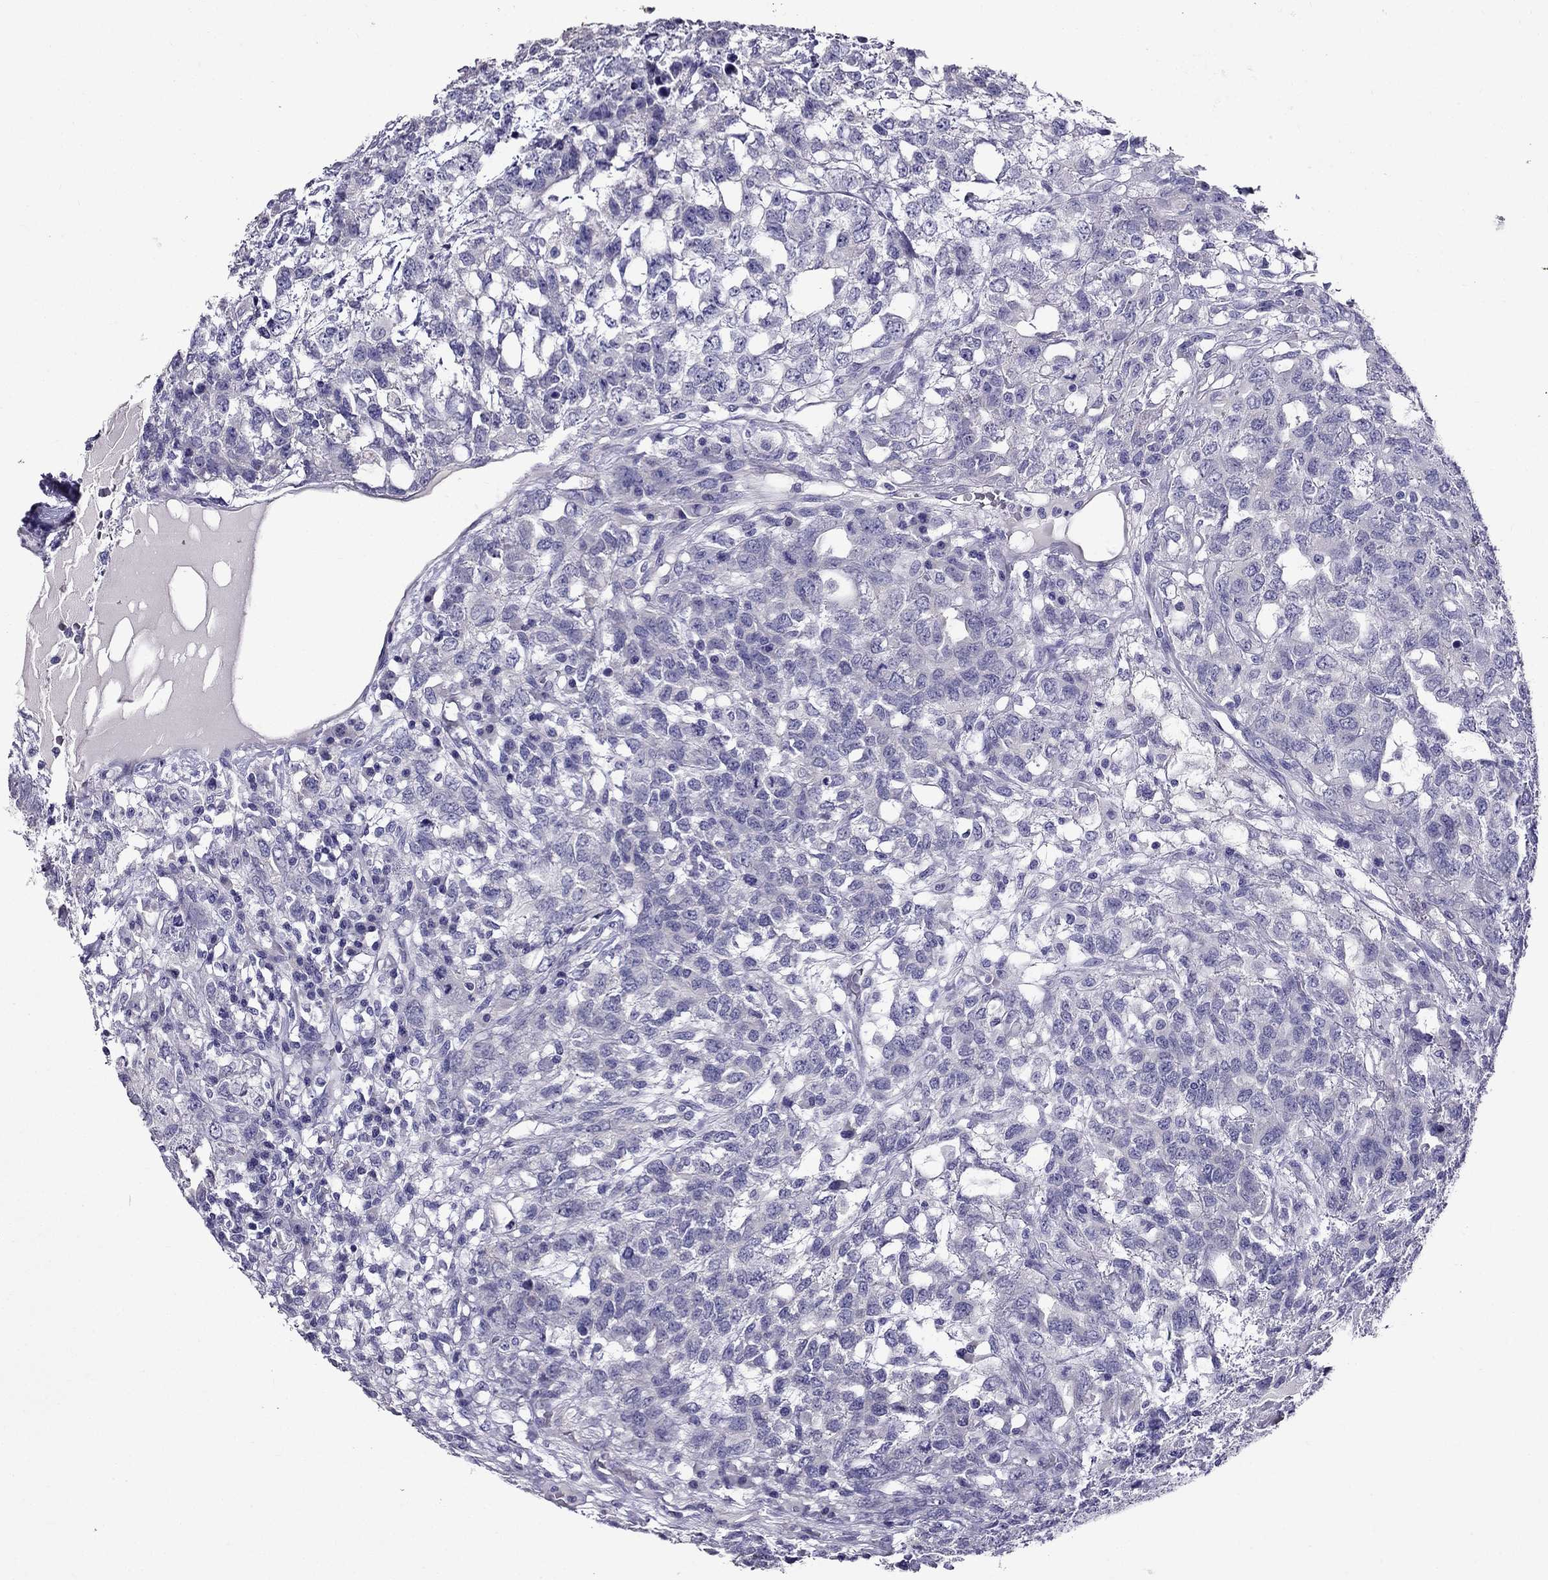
{"staining": {"intensity": "negative", "quantity": "none", "location": "none"}, "tissue": "testis cancer", "cell_type": "Tumor cells", "image_type": "cancer", "snomed": [{"axis": "morphology", "description": "Seminoma, NOS"}, {"axis": "topography", "description": "Testis"}], "caption": "Tumor cells are negative for protein expression in human testis seminoma.", "gene": "ZNF541", "patient": {"sex": "male", "age": 52}}